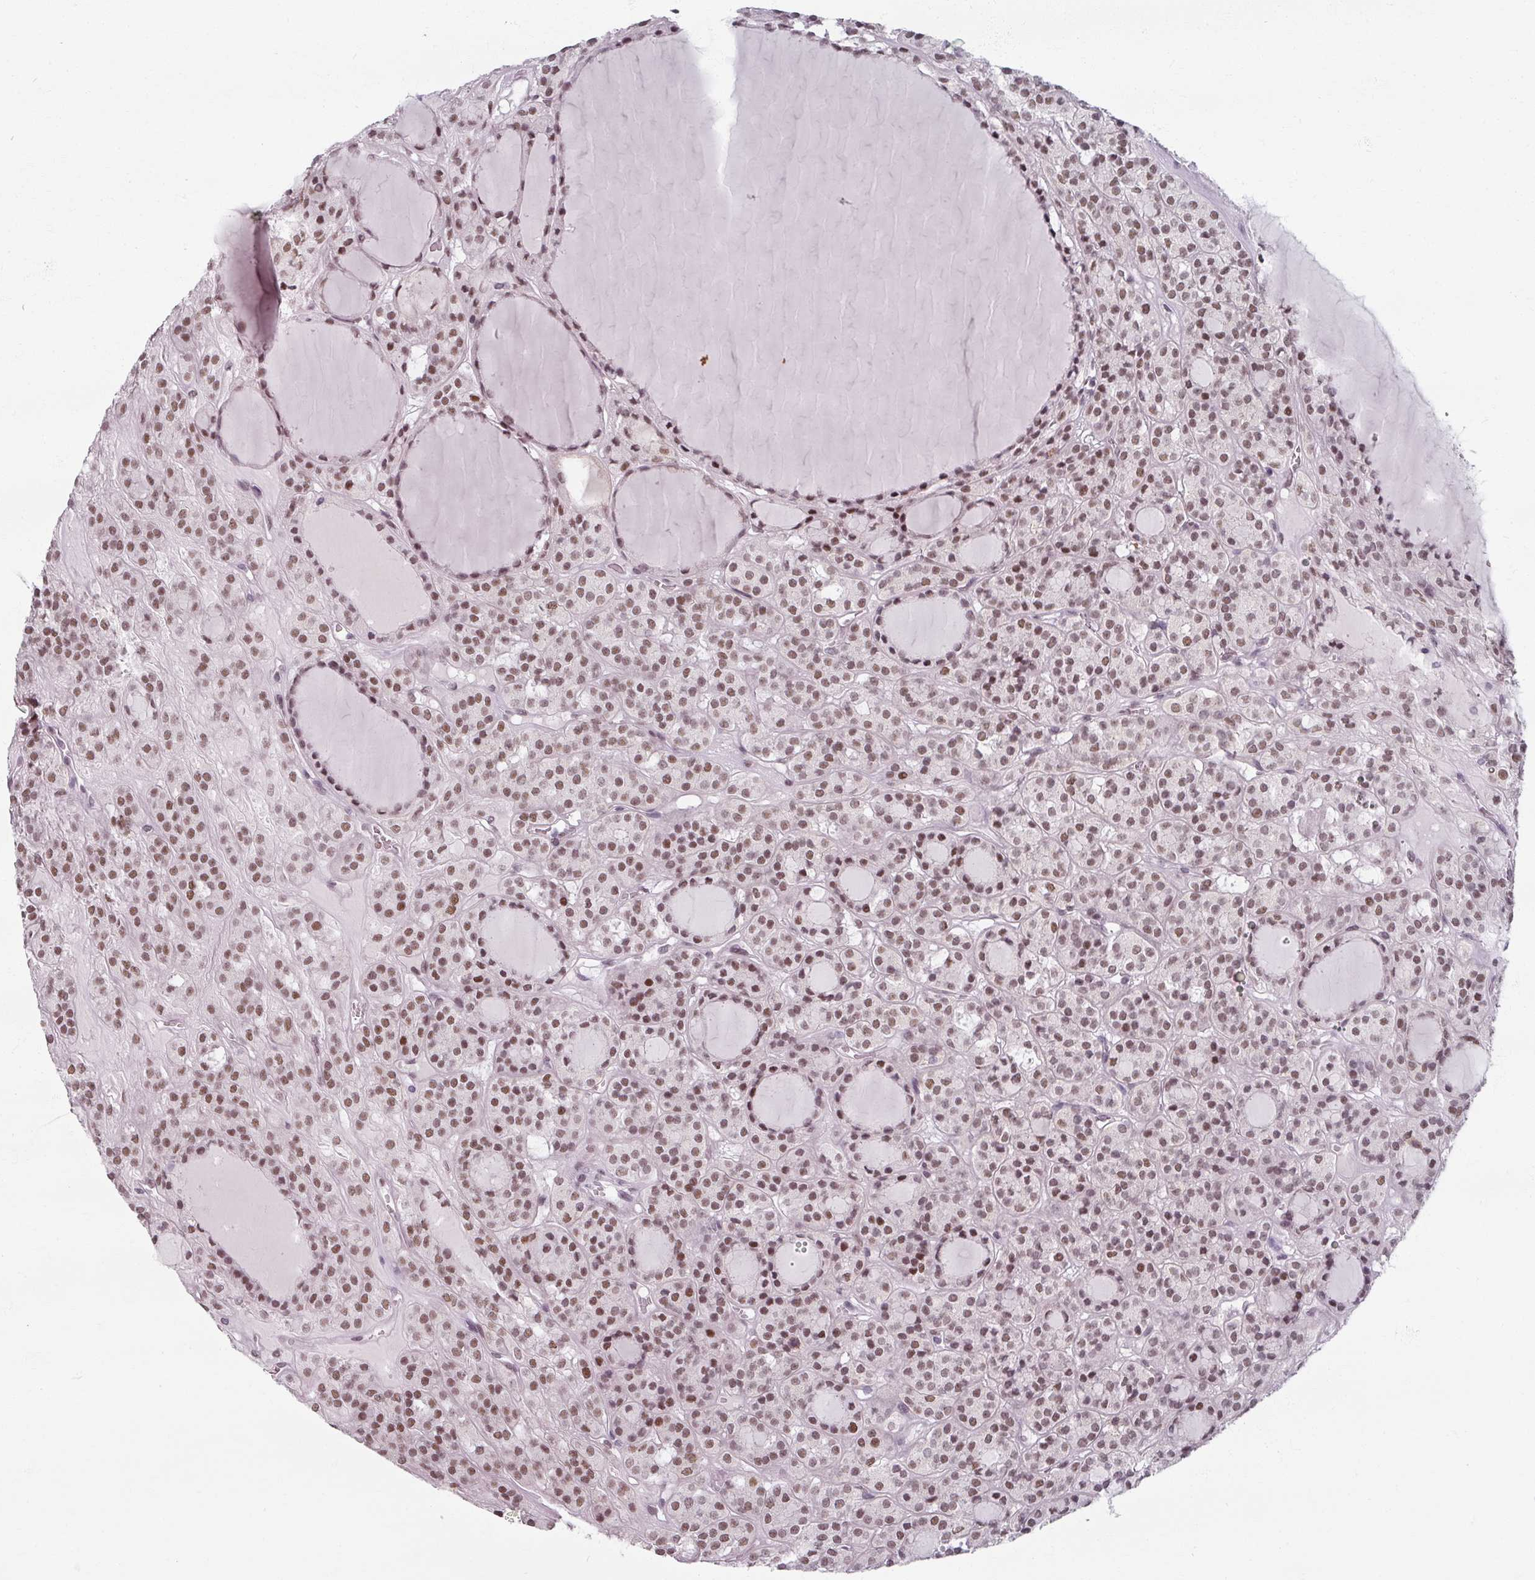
{"staining": {"intensity": "moderate", "quantity": ">75%", "location": "nuclear"}, "tissue": "thyroid cancer", "cell_type": "Tumor cells", "image_type": "cancer", "snomed": [{"axis": "morphology", "description": "Follicular adenoma carcinoma, NOS"}, {"axis": "topography", "description": "Thyroid gland"}], "caption": "Tumor cells show moderate nuclear expression in approximately >75% of cells in follicular adenoma carcinoma (thyroid).", "gene": "RIPOR3", "patient": {"sex": "female", "age": 63}}